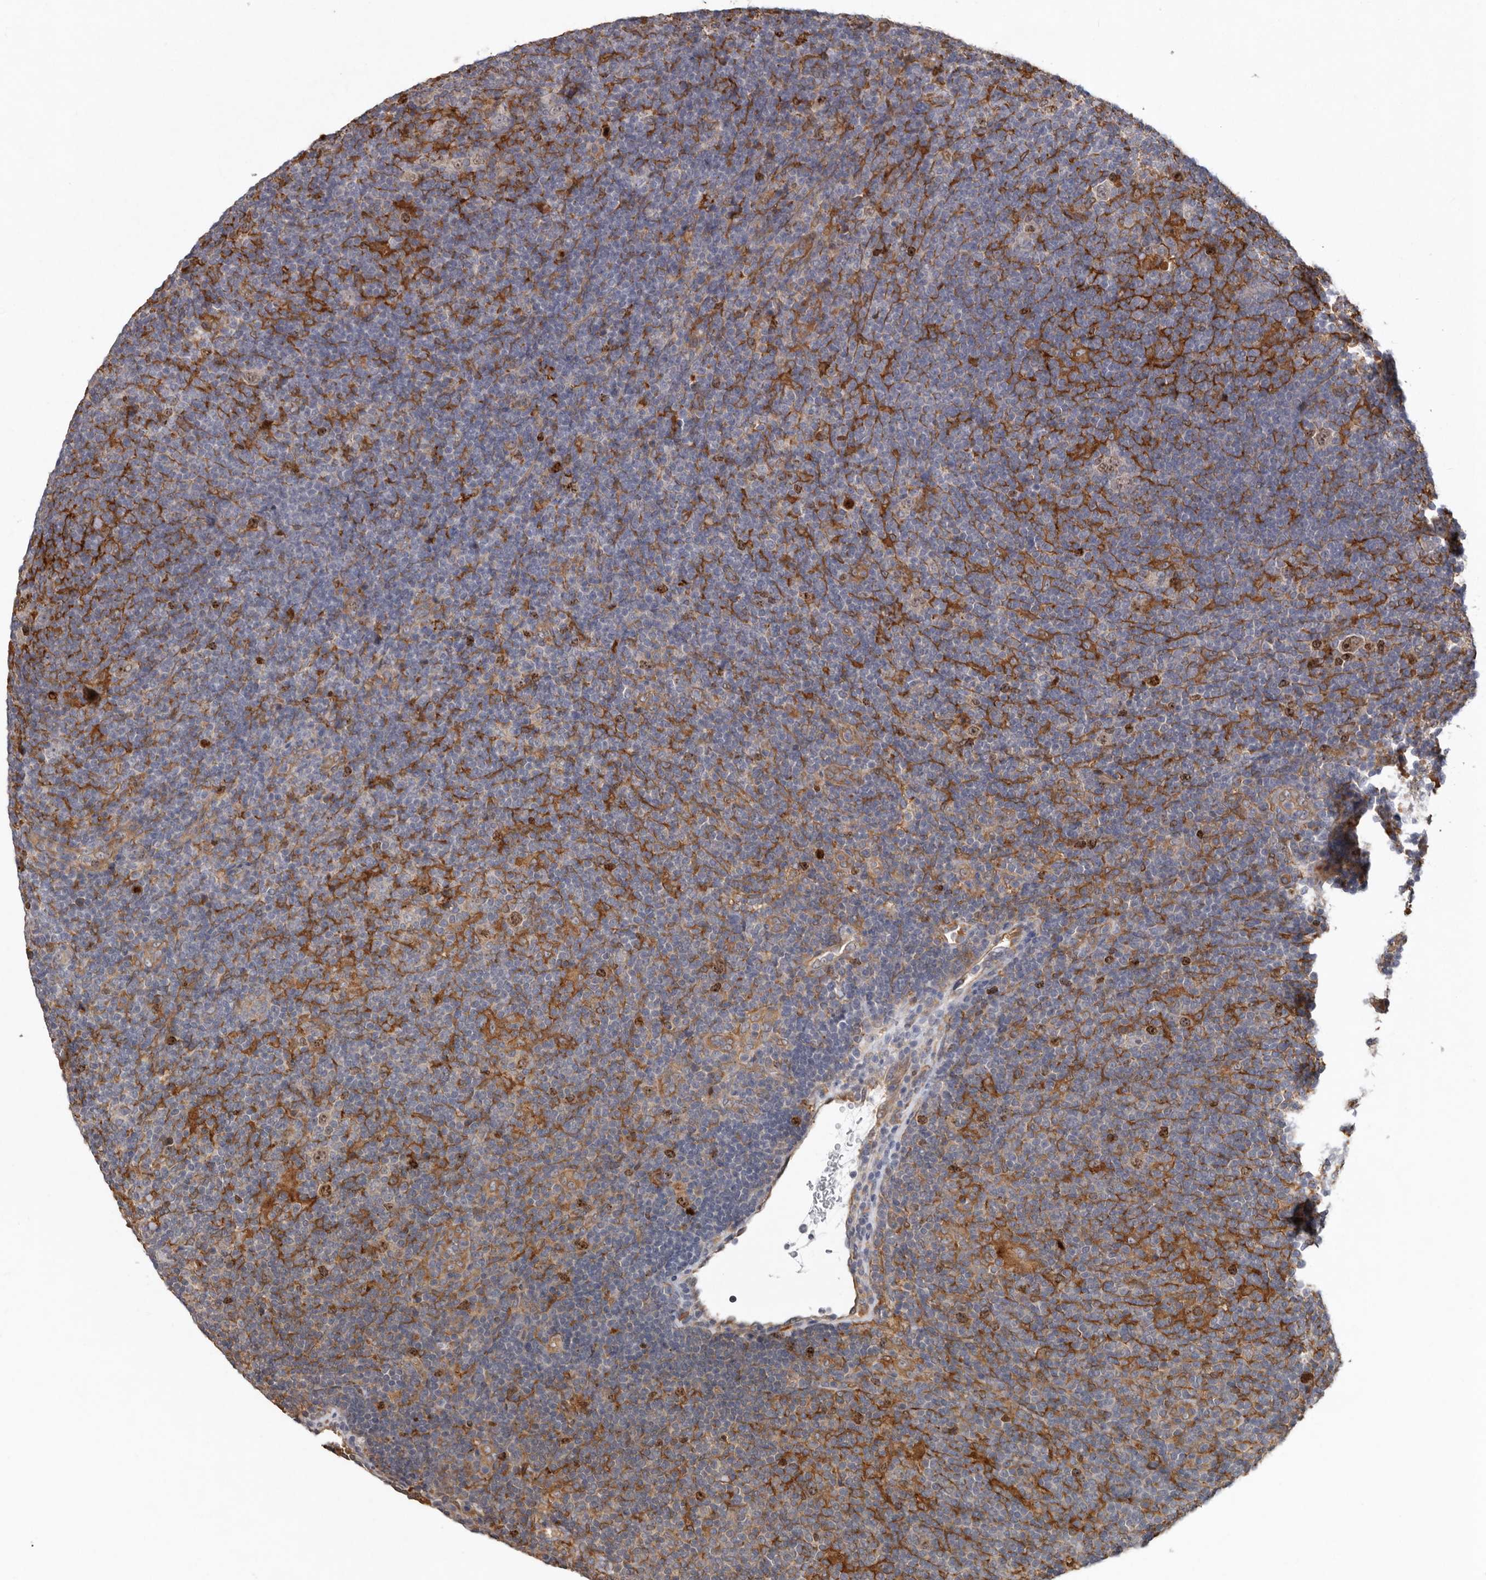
{"staining": {"intensity": "moderate", "quantity": ">75%", "location": "nuclear"}, "tissue": "lymphoma", "cell_type": "Tumor cells", "image_type": "cancer", "snomed": [{"axis": "morphology", "description": "Hodgkin's disease, NOS"}, {"axis": "topography", "description": "Lymph node"}], "caption": "Lymphoma stained with a protein marker shows moderate staining in tumor cells.", "gene": "CDCA8", "patient": {"sex": "female", "age": 57}}